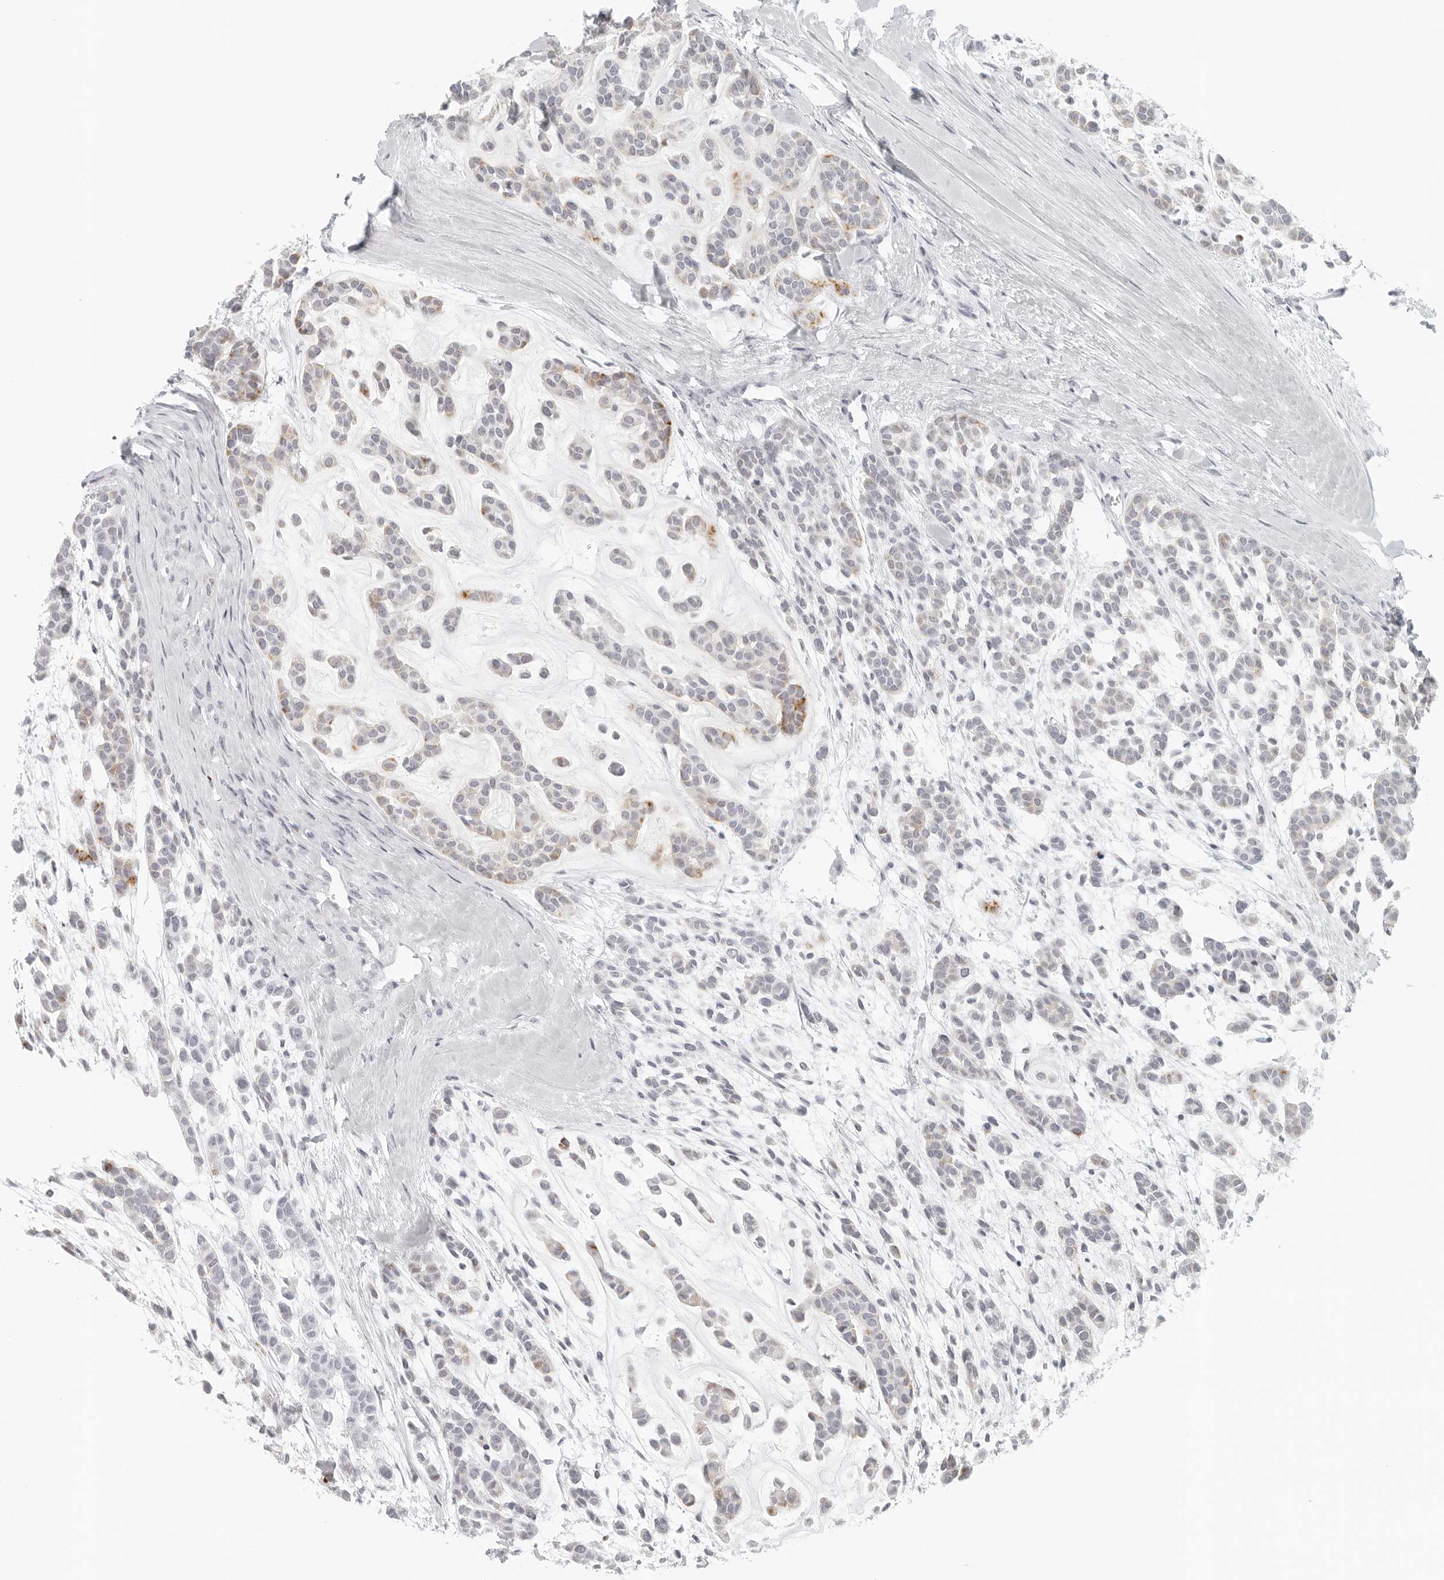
{"staining": {"intensity": "weak", "quantity": "<25%", "location": "cytoplasmic/membranous"}, "tissue": "head and neck cancer", "cell_type": "Tumor cells", "image_type": "cancer", "snomed": [{"axis": "morphology", "description": "Adenocarcinoma, NOS"}, {"axis": "morphology", "description": "Adenoma, NOS"}, {"axis": "topography", "description": "Head-Neck"}], "caption": "Immunohistochemistry of adenoma (head and neck) demonstrates no positivity in tumor cells.", "gene": "RPS6KC1", "patient": {"sex": "female", "age": 55}}